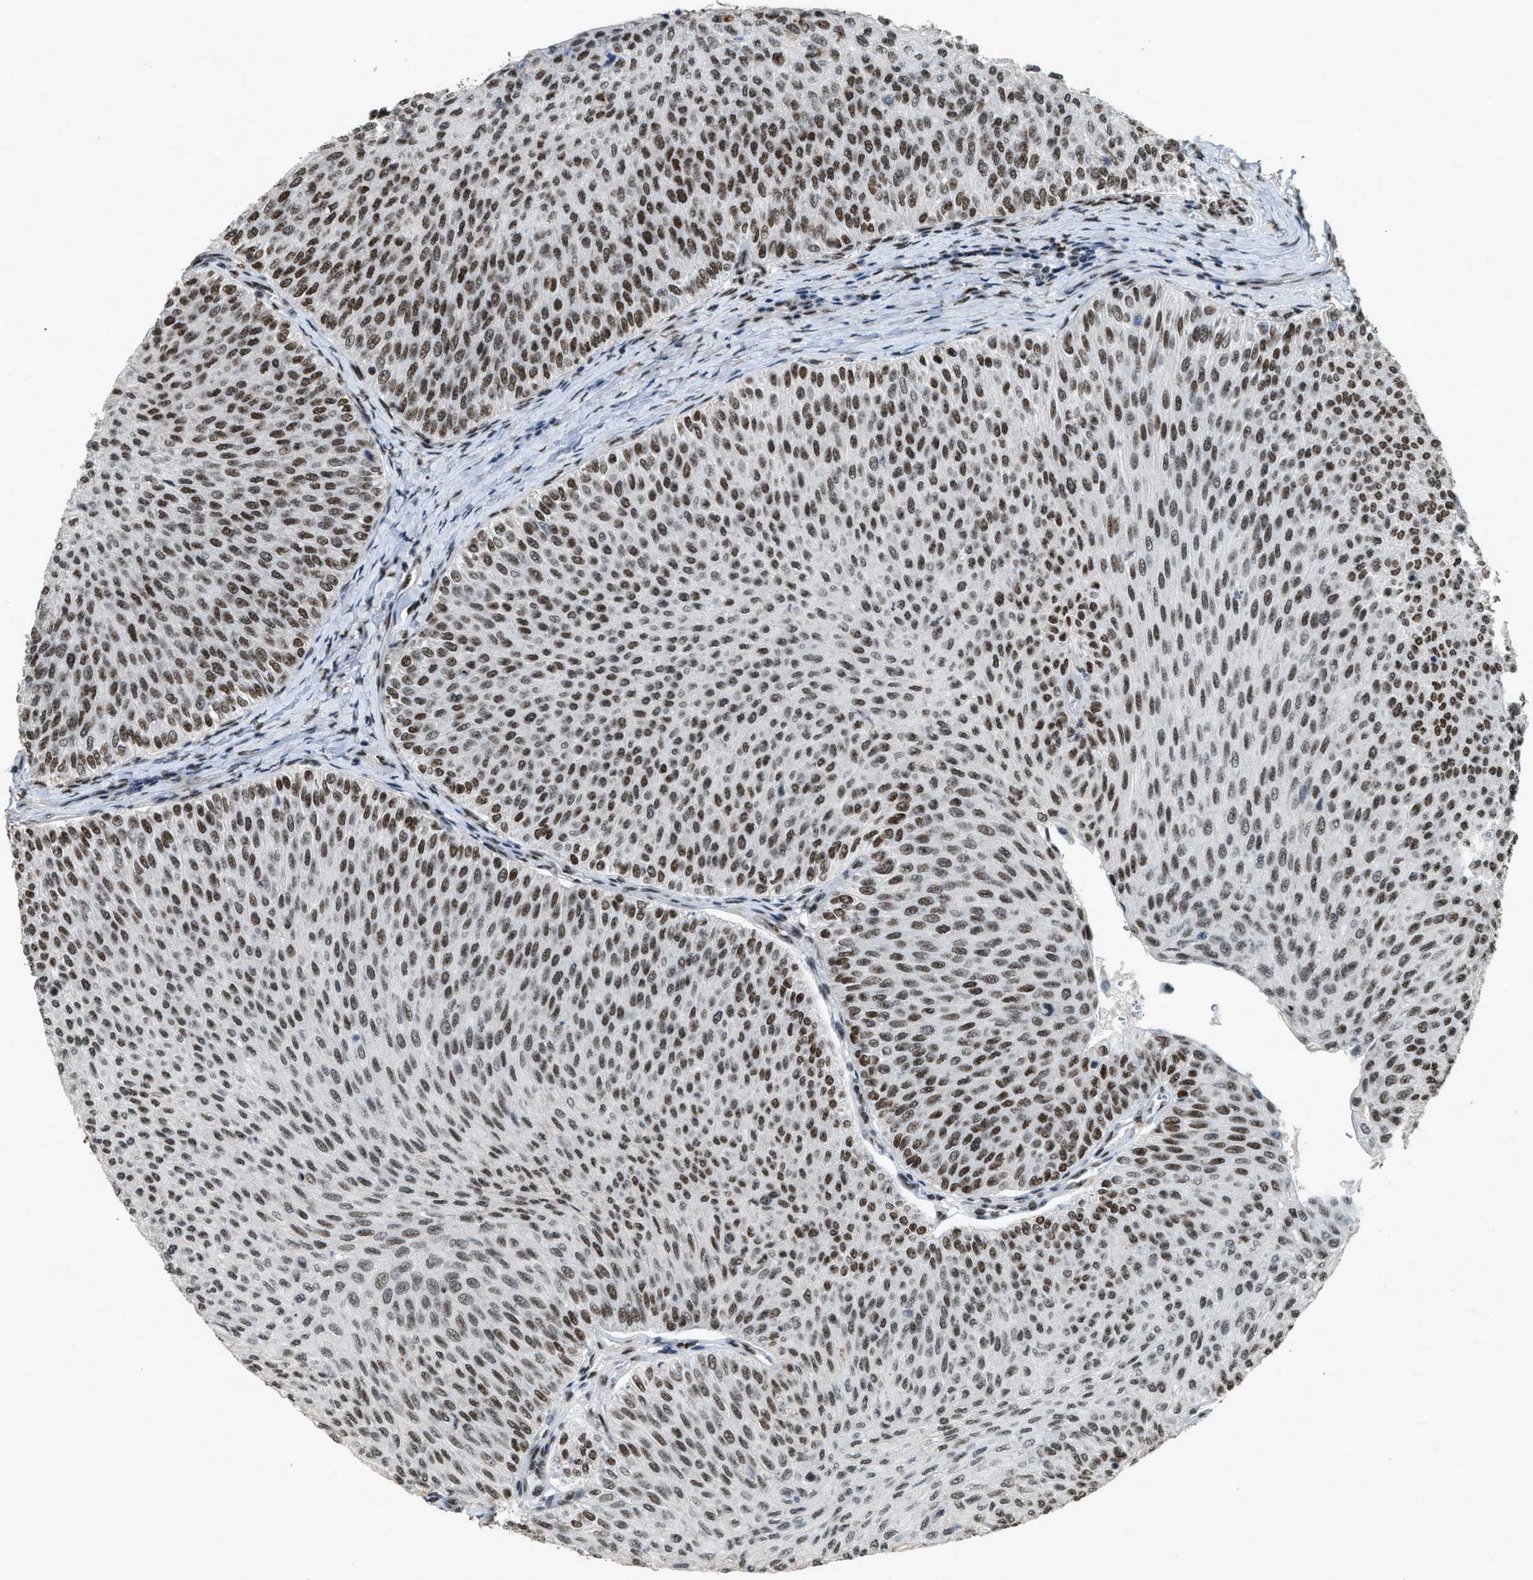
{"staining": {"intensity": "moderate", "quantity": ">75%", "location": "nuclear"}, "tissue": "urothelial cancer", "cell_type": "Tumor cells", "image_type": "cancer", "snomed": [{"axis": "morphology", "description": "Urothelial carcinoma, Low grade"}, {"axis": "topography", "description": "Urinary bladder"}], "caption": "Immunohistochemistry (IHC) of low-grade urothelial carcinoma demonstrates medium levels of moderate nuclear expression in about >75% of tumor cells.", "gene": "NUMA1", "patient": {"sex": "male", "age": 78}}